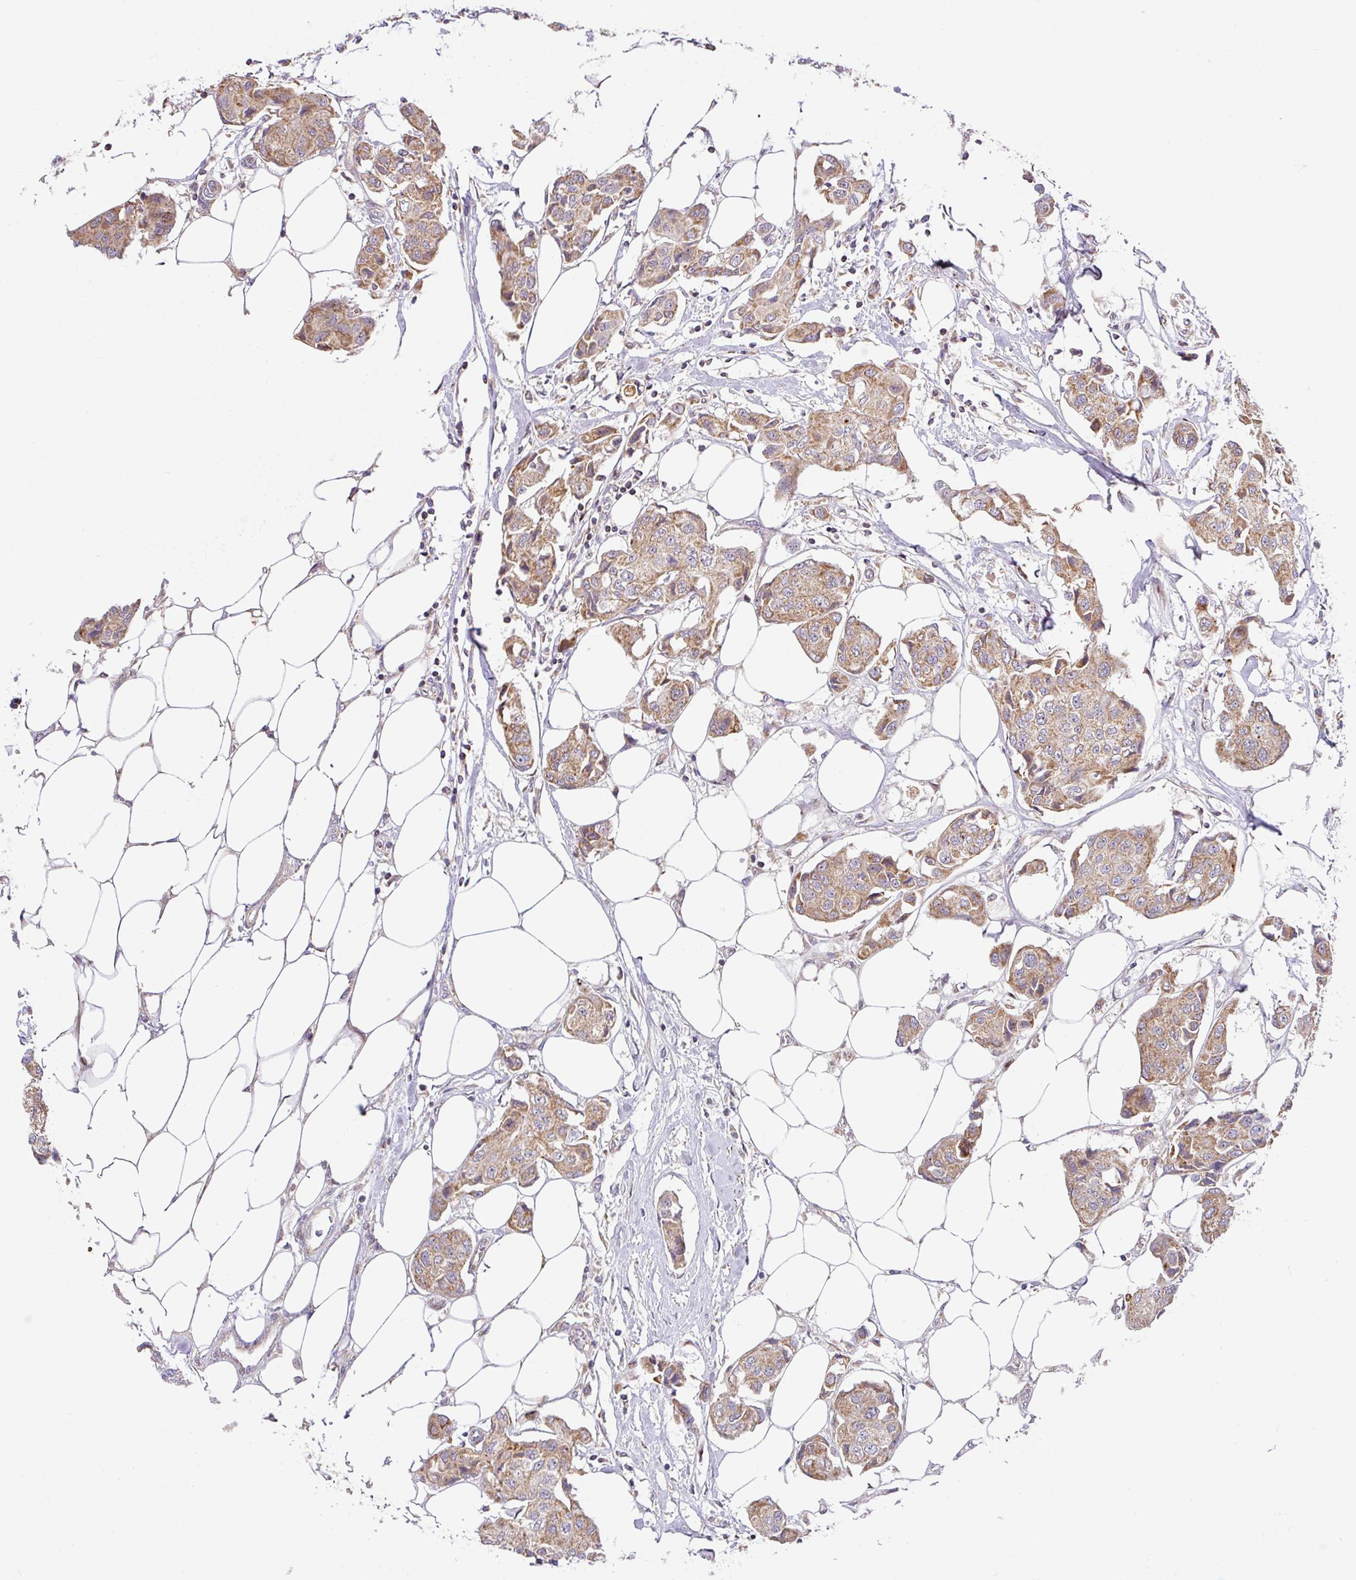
{"staining": {"intensity": "moderate", "quantity": ">75%", "location": "cytoplasmic/membranous"}, "tissue": "breast cancer", "cell_type": "Tumor cells", "image_type": "cancer", "snomed": [{"axis": "morphology", "description": "Duct carcinoma"}, {"axis": "topography", "description": "Breast"}, {"axis": "topography", "description": "Lymph node"}], "caption": "The image exhibits staining of intraductal carcinoma (breast), revealing moderate cytoplasmic/membranous protein expression (brown color) within tumor cells. (DAB (3,3'-diaminobenzidine) = brown stain, brightfield microscopy at high magnification).", "gene": "SARS2", "patient": {"sex": "female", "age": 80}}